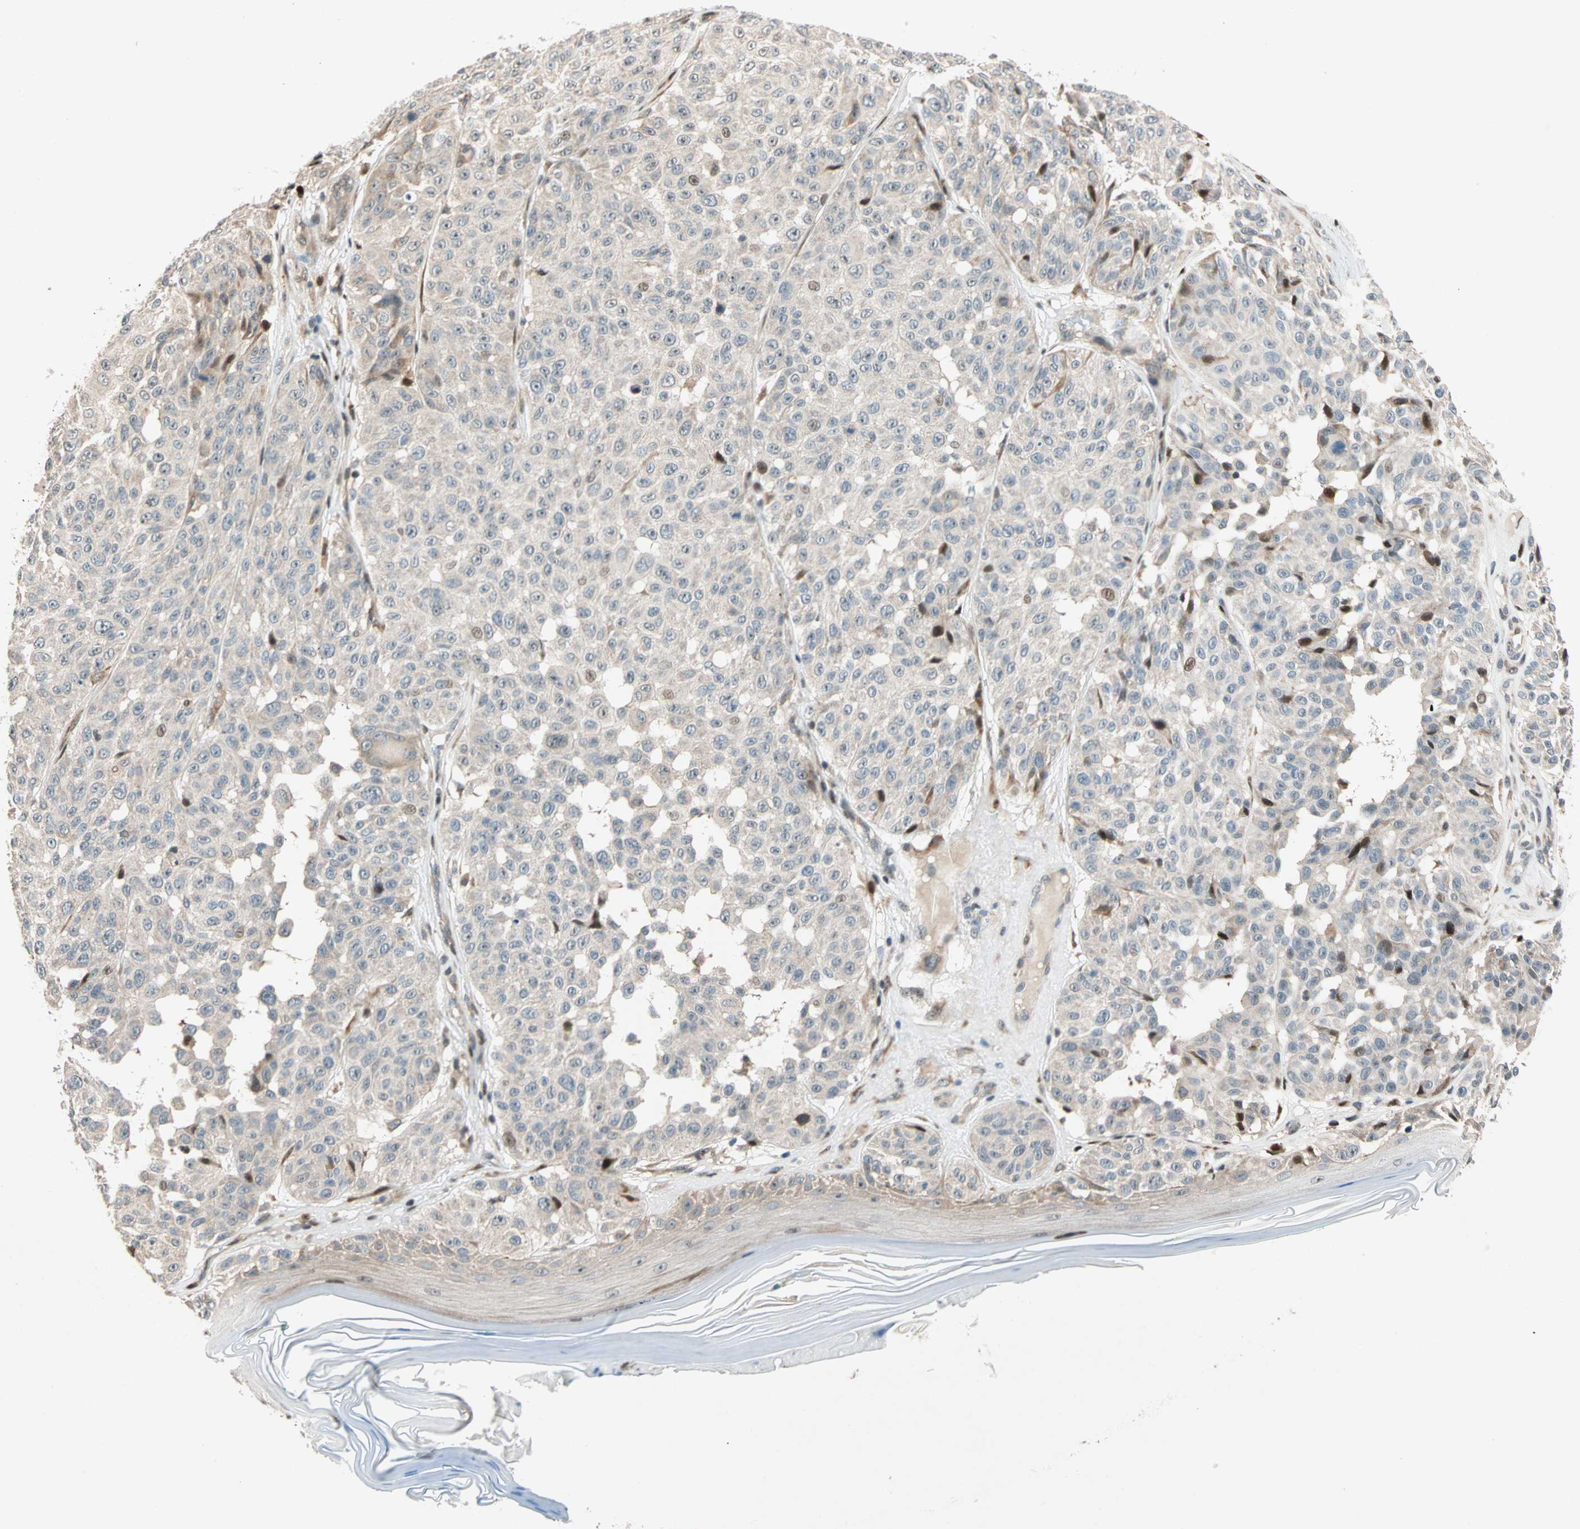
{"staining": {"intensity": "weak", "quantity": "25%-75%", "location": "cytoplasmic/membranous"}, "tissue": "melanoma", "cell_type": "Tumor cells", "image_type": "cancer", "snomed": [{"axis": "morphology", "description": "Malignant melanoma, NOS"}, {"axis": "topography", "description": "Skin"}], "caption": "Malignant melanoma tissue demonstrates weak cytoplasmic/membranous expression in approximately 25%-75% of tumor cells", "gene": "HECW1", "patient": {"sex": "female", "age": 46}}